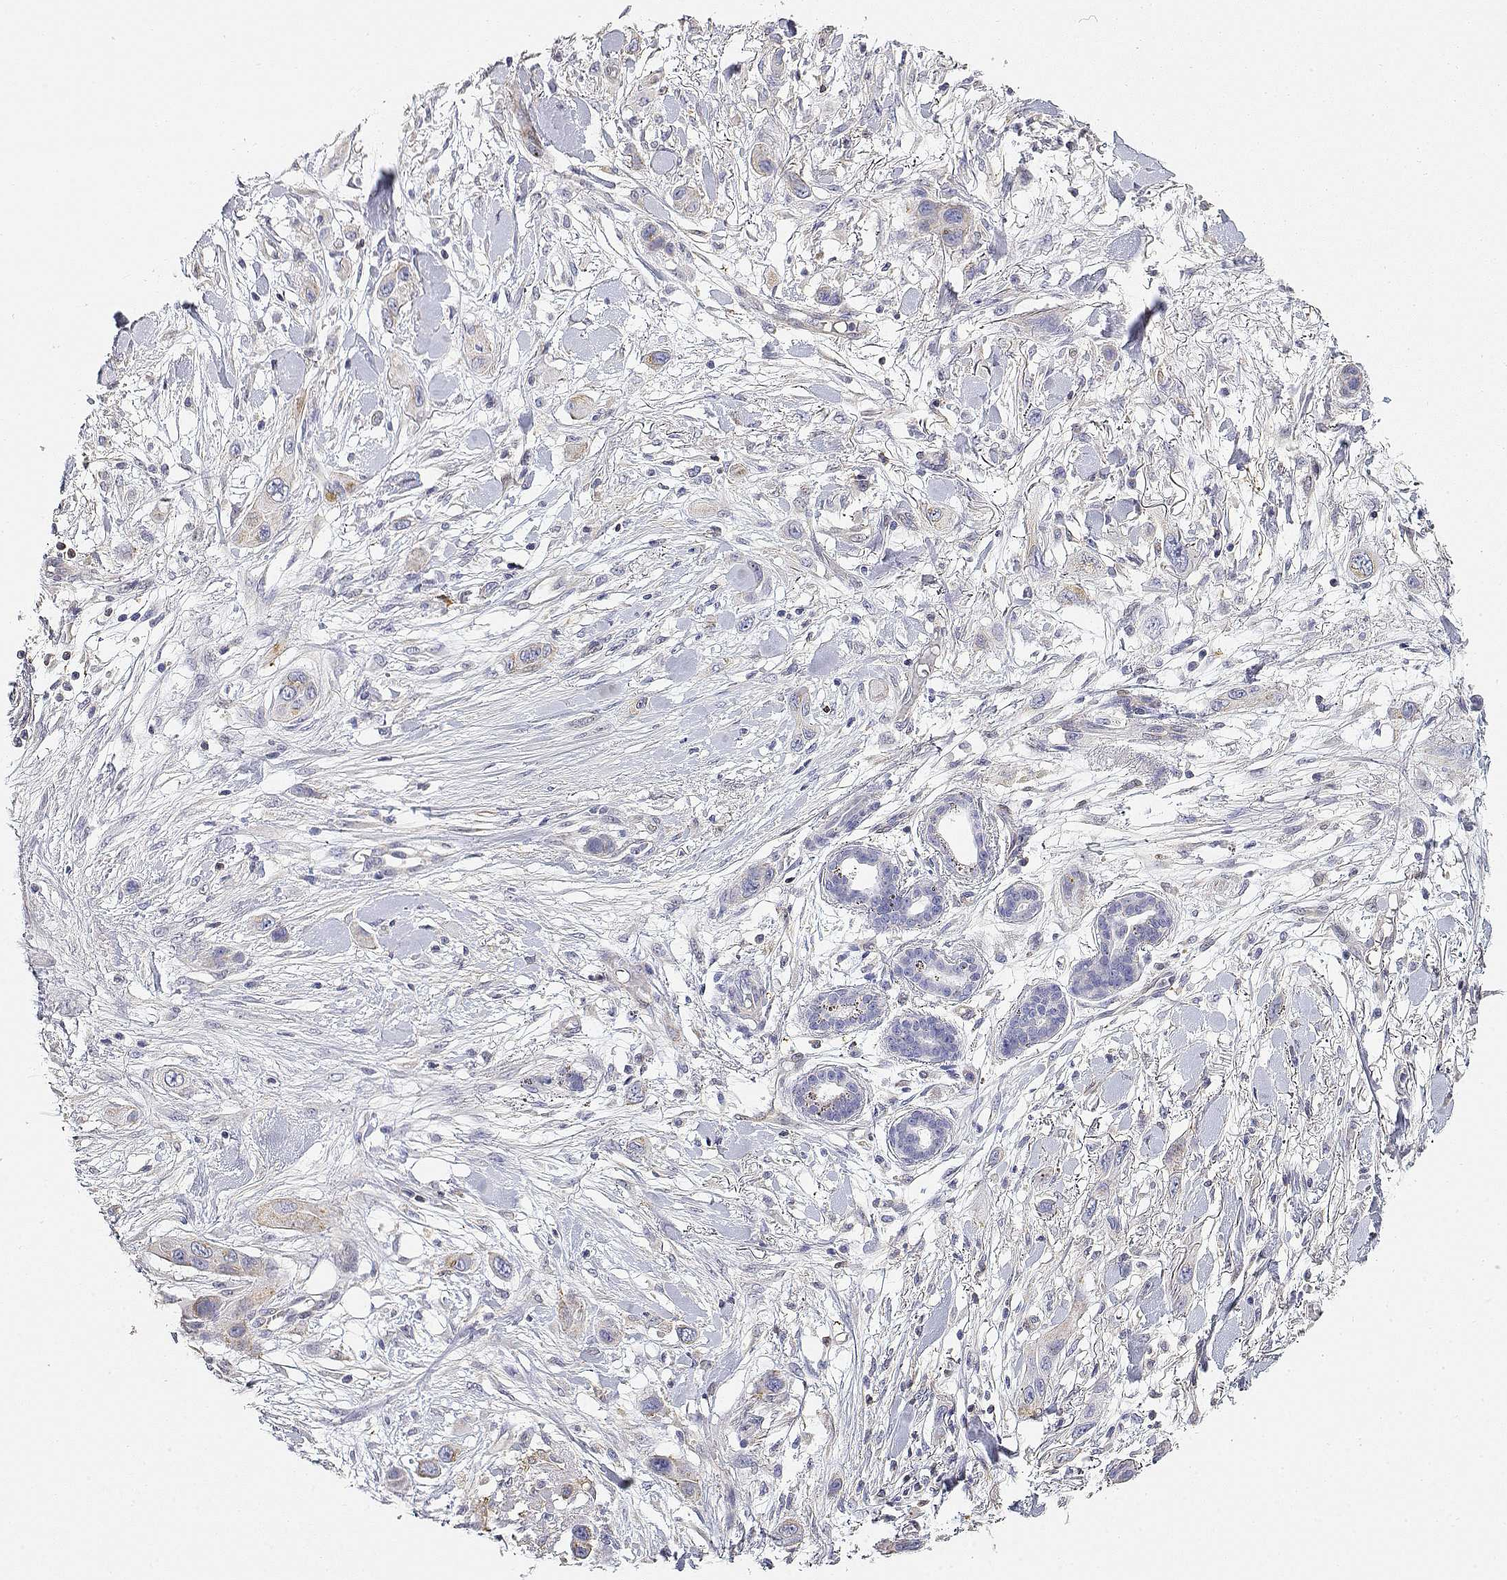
{"staining": {"intensity": "negative", "quantity": "none", "location": "none"}, "tissue": "skin cancer", "cell_type": "Tumor cells", "image_type": "cancer", "snomed": [{"axis": "morphology", "description": "Squamous cell carcinoma, NOS"}, {"axis": "topography", "description": "Skin"}], "caption": "This is an immunohistochemistry (IHC) photomicrograph of skin cancer (squamous cell carcinoma). There is no expression in tumor cells.", "gene": "ADA", "patient": {"sex": "male", "age": 79}}